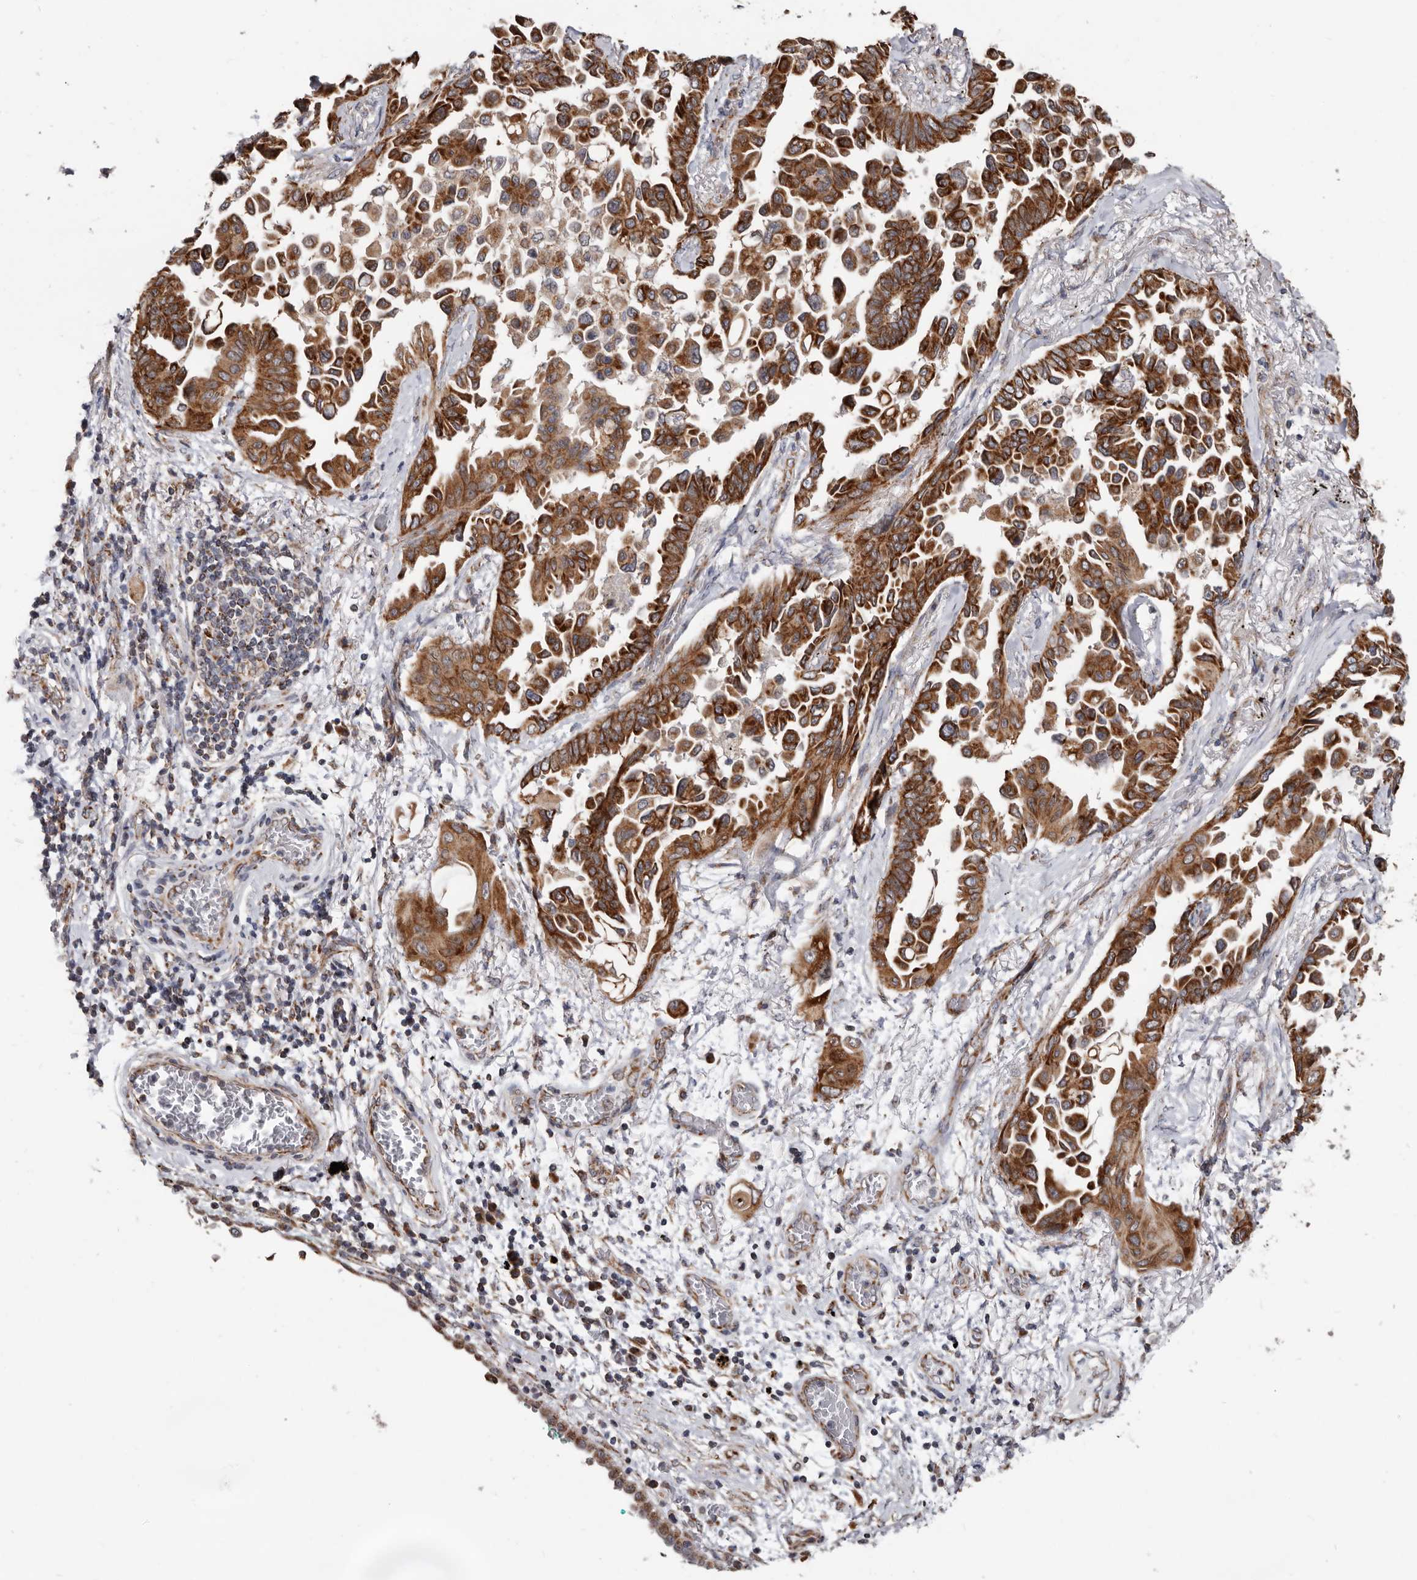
{"staining": {"intensity": "strong", "quantity": ">75%", "location": "cytoplasmic/membranous"}, "tissue": "lung cancer", "cell_type": "Tumor cells", "image_type": "cancer", "snomed": [{"axis": "morphology", "description": "Adenocarcinoma, NOS"}, {"axis": "topography", "description": "Lung"}], "caption": "A high-resolution micrograph shows IHC staining of adenocarcinoma (lung), which shows strong cytoplasmic/membranous positivity in approximately >75% of tumor cells. (Brightfield microscopy of DAB IHC at high magnification).", "gene": "MRPL18", "patient": {"sex": "female", "age": 67}}